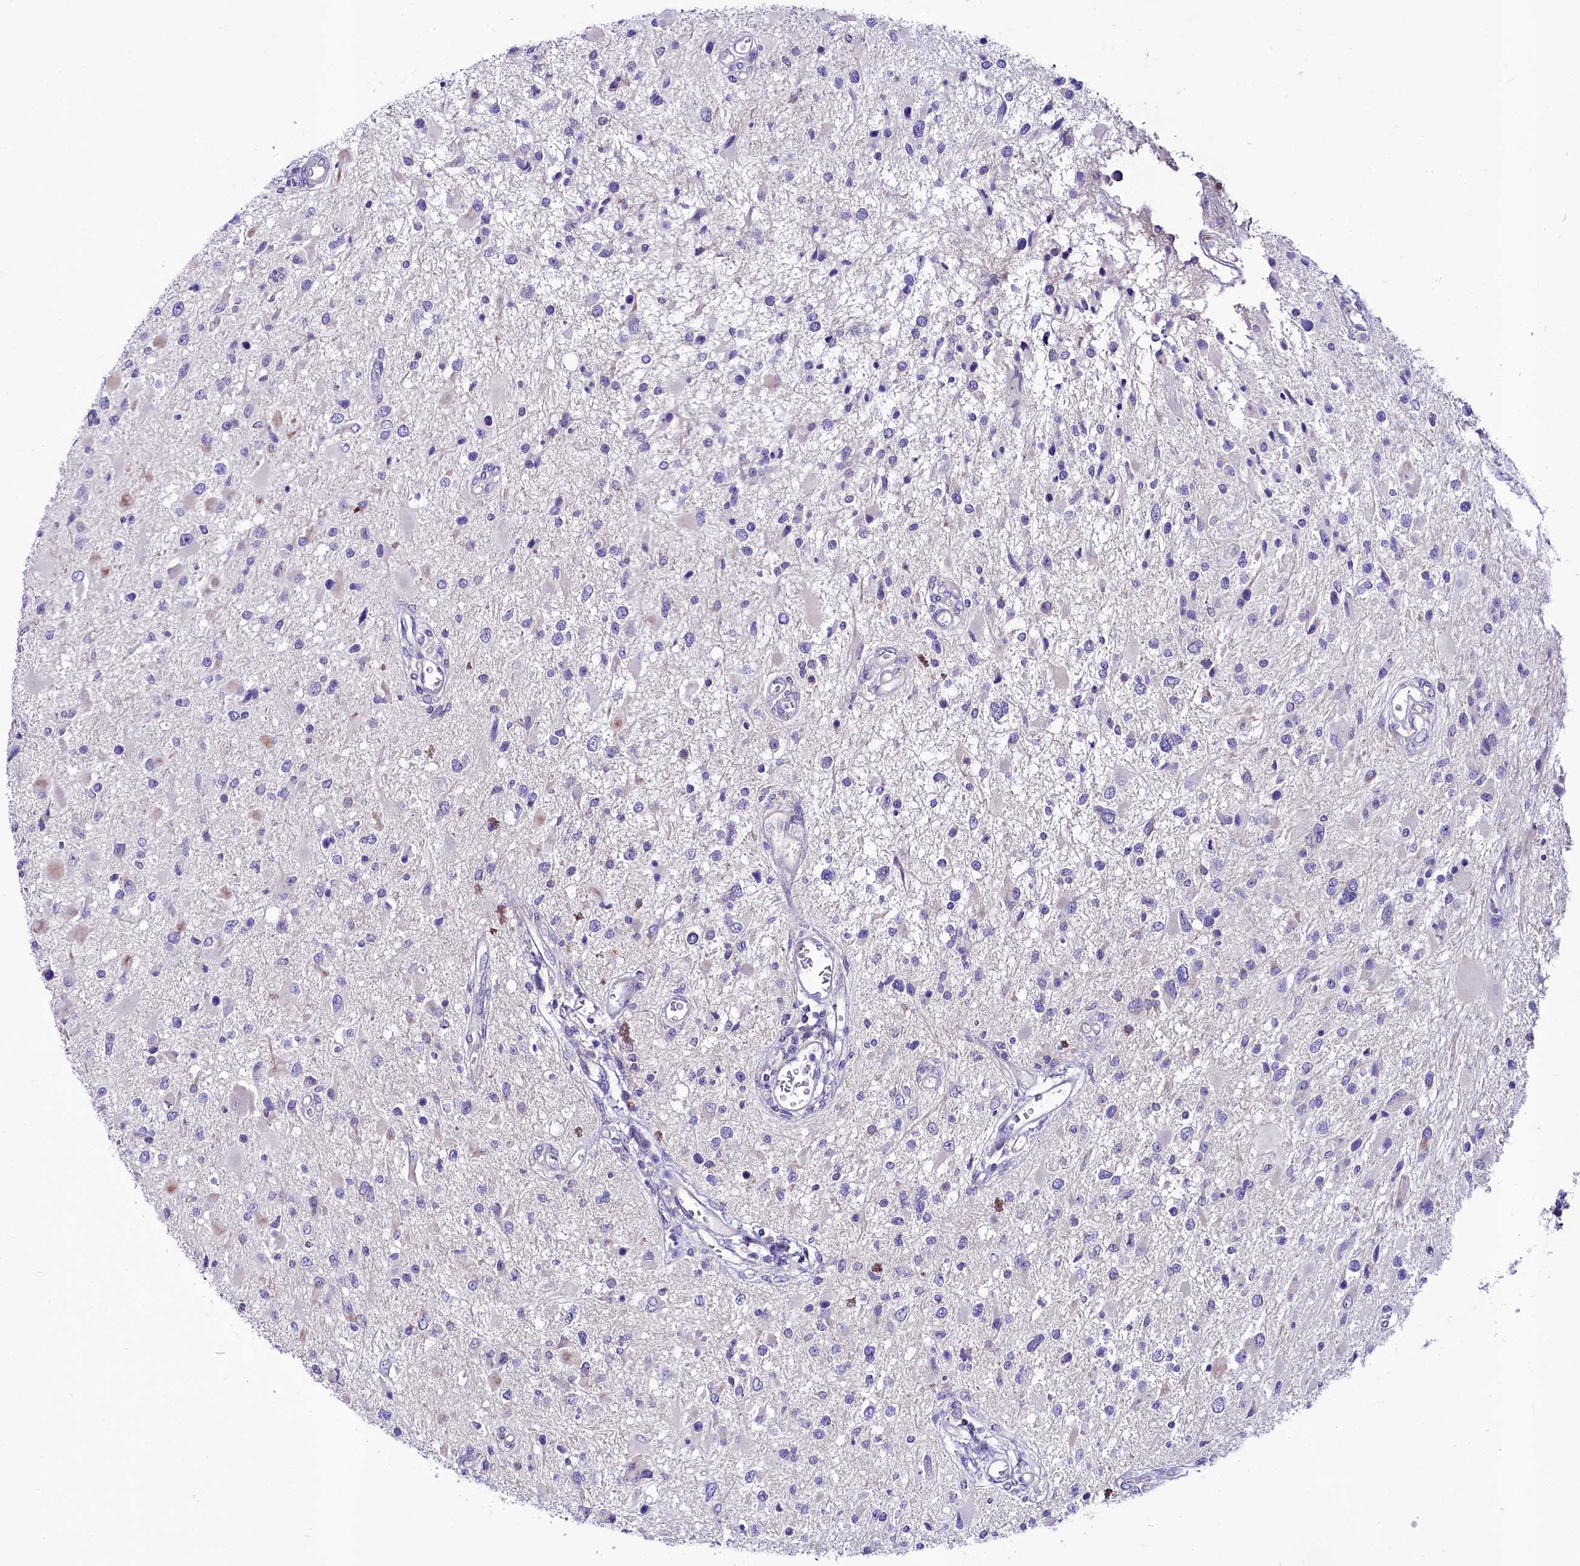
{"staining": {"intensity": "negative", "quantity": "none", "location": "none"}, "tissue": "glioma", "cell_type": "Tumor cells", "image_type": "cancer", "snomed": [{"axis": "morphology", "description": "Glioma, malignant, High grade"}, {"axis": "topography", "description": "Brain"}], "caption": "A micrograph of high-grade glioma (malignant) stained for a protein shows no brown staining in tumor cells. (DAB (3,3'-diaminobenzidine) IHC with hematoxylin counter stain).", "gene": "ABHD5", "patient": {"sex": "male", "age": 53}}